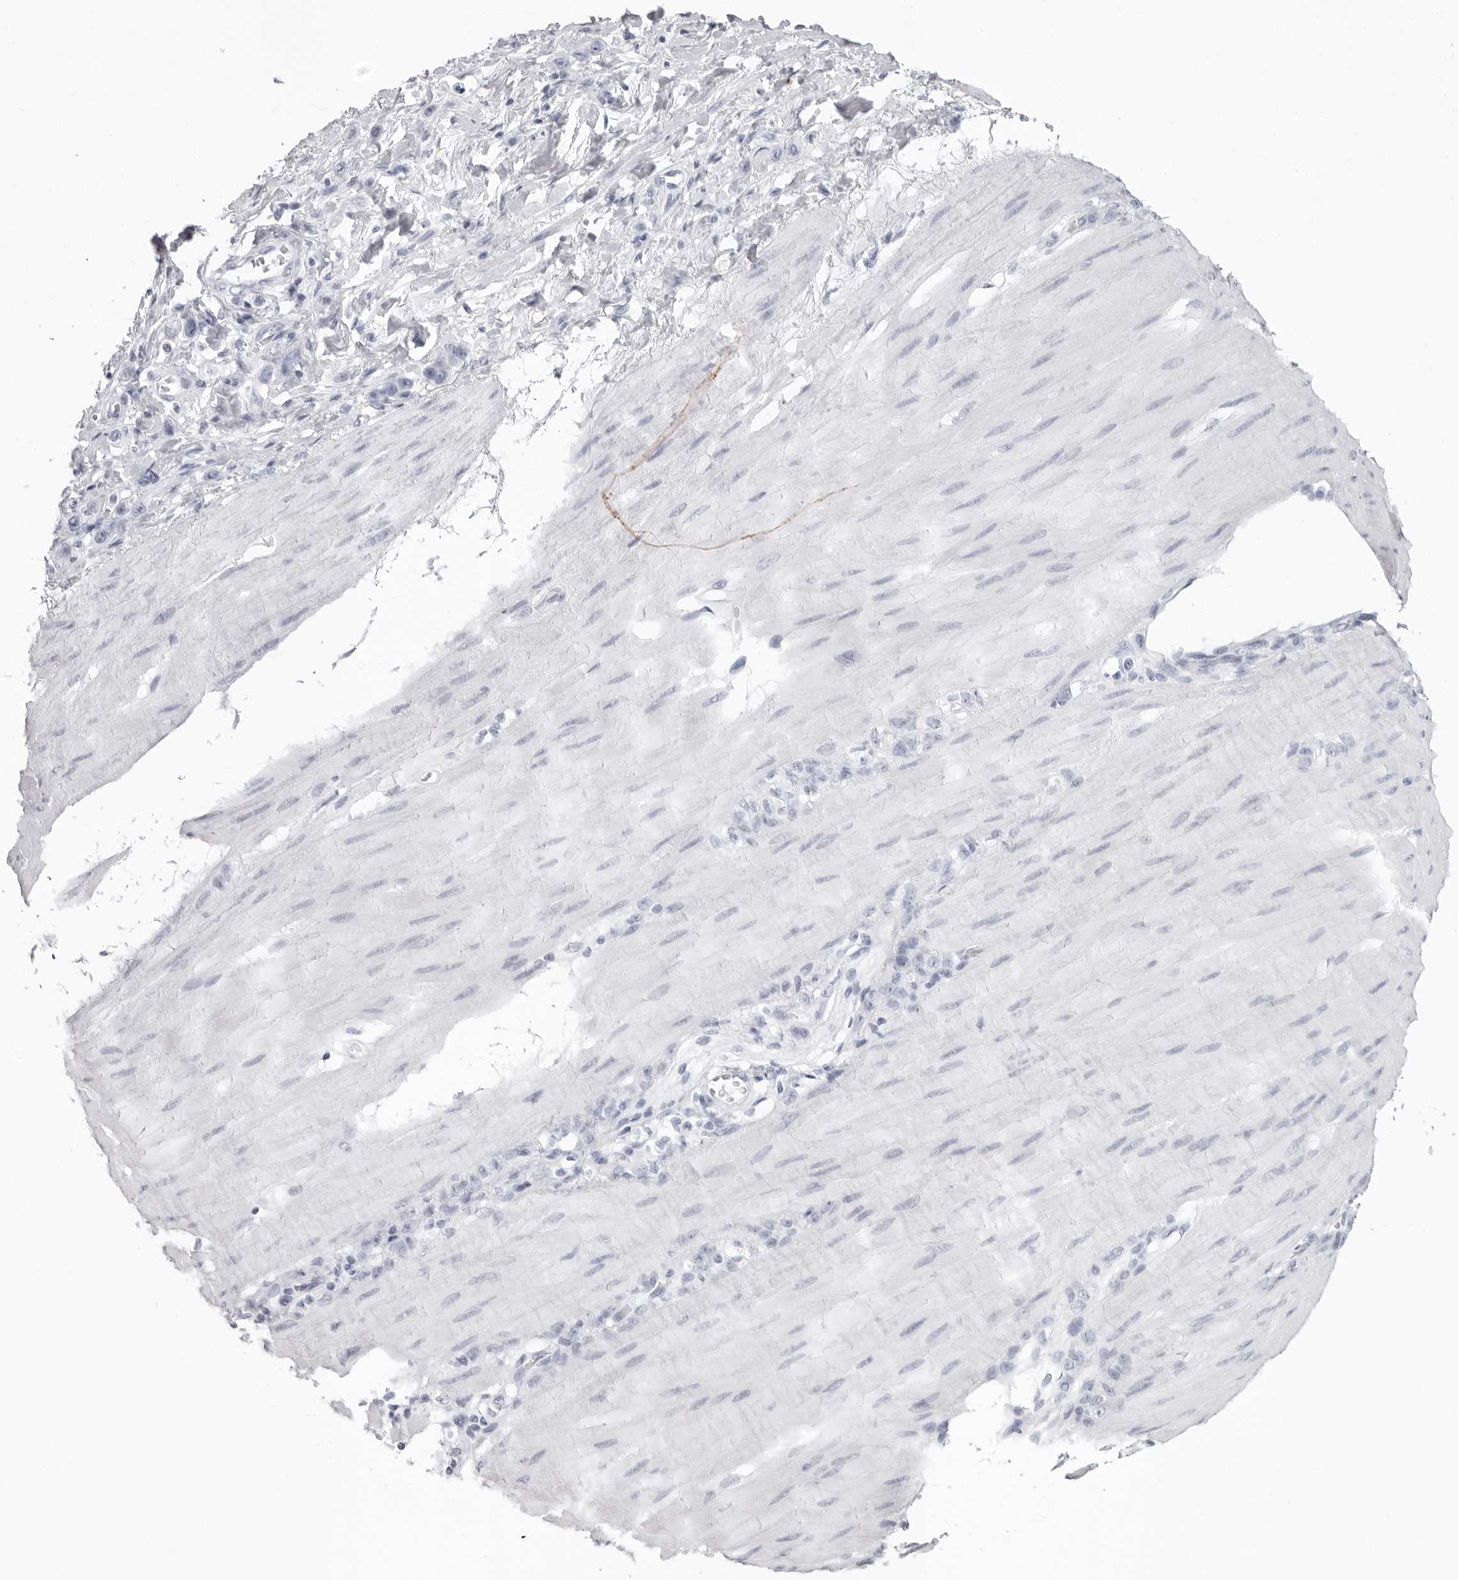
{"staining": {"intensity": "negative", "quantity": "none", "location": "none"}, "tissue": "stomach cancer", "cell_type": "Tumor cells", "image_type": "cancer", "snomed": [{"axis": "morphology", "description": "Adenocarcinoma, NOS"}, {"axis": "topography", "description": "Stomach"}], "caption": "An IHC micrograph of stomach cancer is shown. There is no staining in tumor cells of stomach cancer.", "gene": "KLK9", "patient": {"sex": "male", "age": 82}}